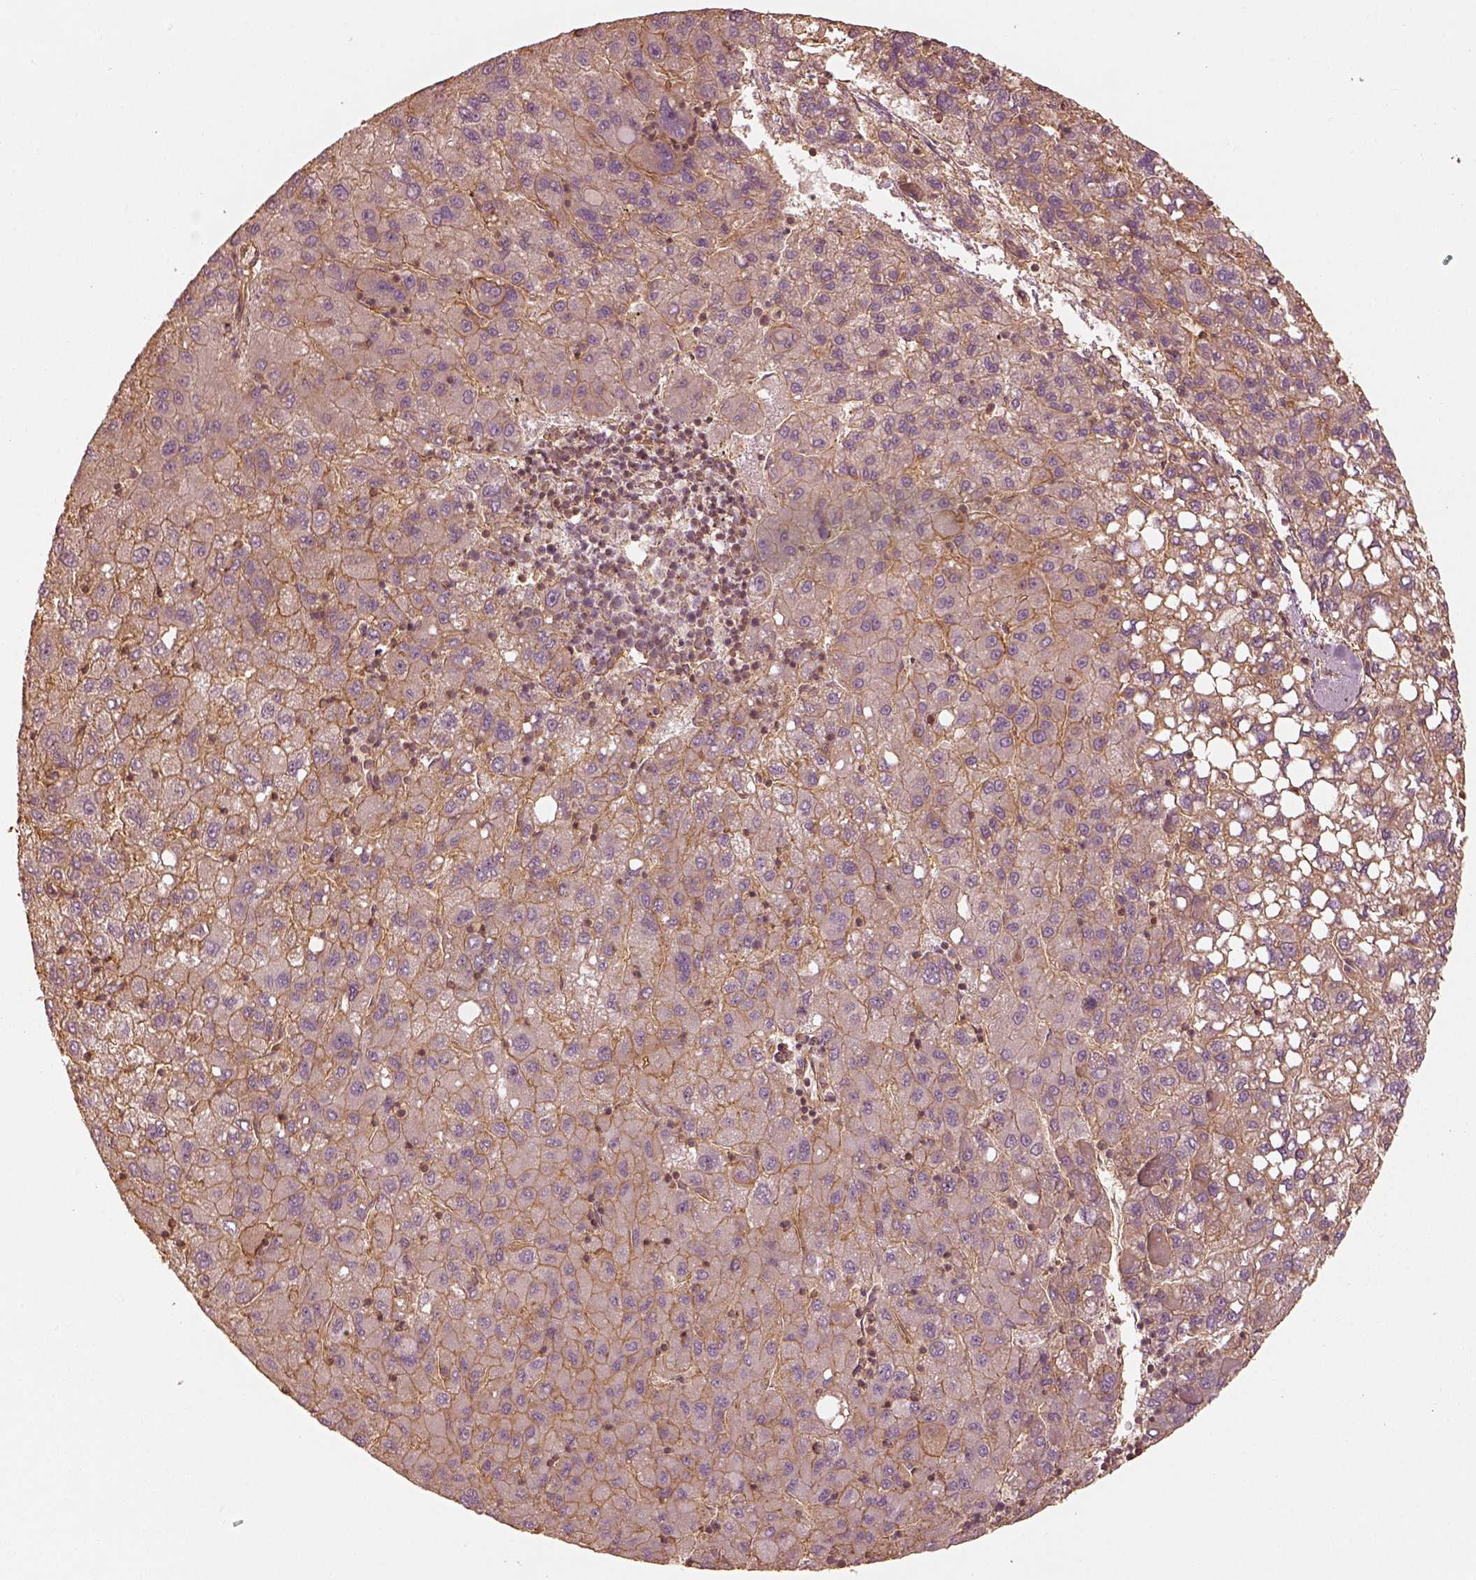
{"staining": {"intensity": "strong", "quantity": "25%-75%", "location": "cytoplasmic/membranous"}, "tissue": "liver cancer", "cell_type": "Tumor cells", "image_type": "cancer", "snomed": [{"axis": "morphology", "description": "Carcinoma, Hepatocellular, NOS"}, {"axis": "topography", "description": "Liver"}], "caption": "Immunohistochemical staining of human liver cancer (hepatocellular carcinoma) displays high levels of strong cytoplasmic/membranous expression in approximately 25%-75% of tumor cells.", "gene": "WDR7", "patient": {"sex": "female", "age": 82}}